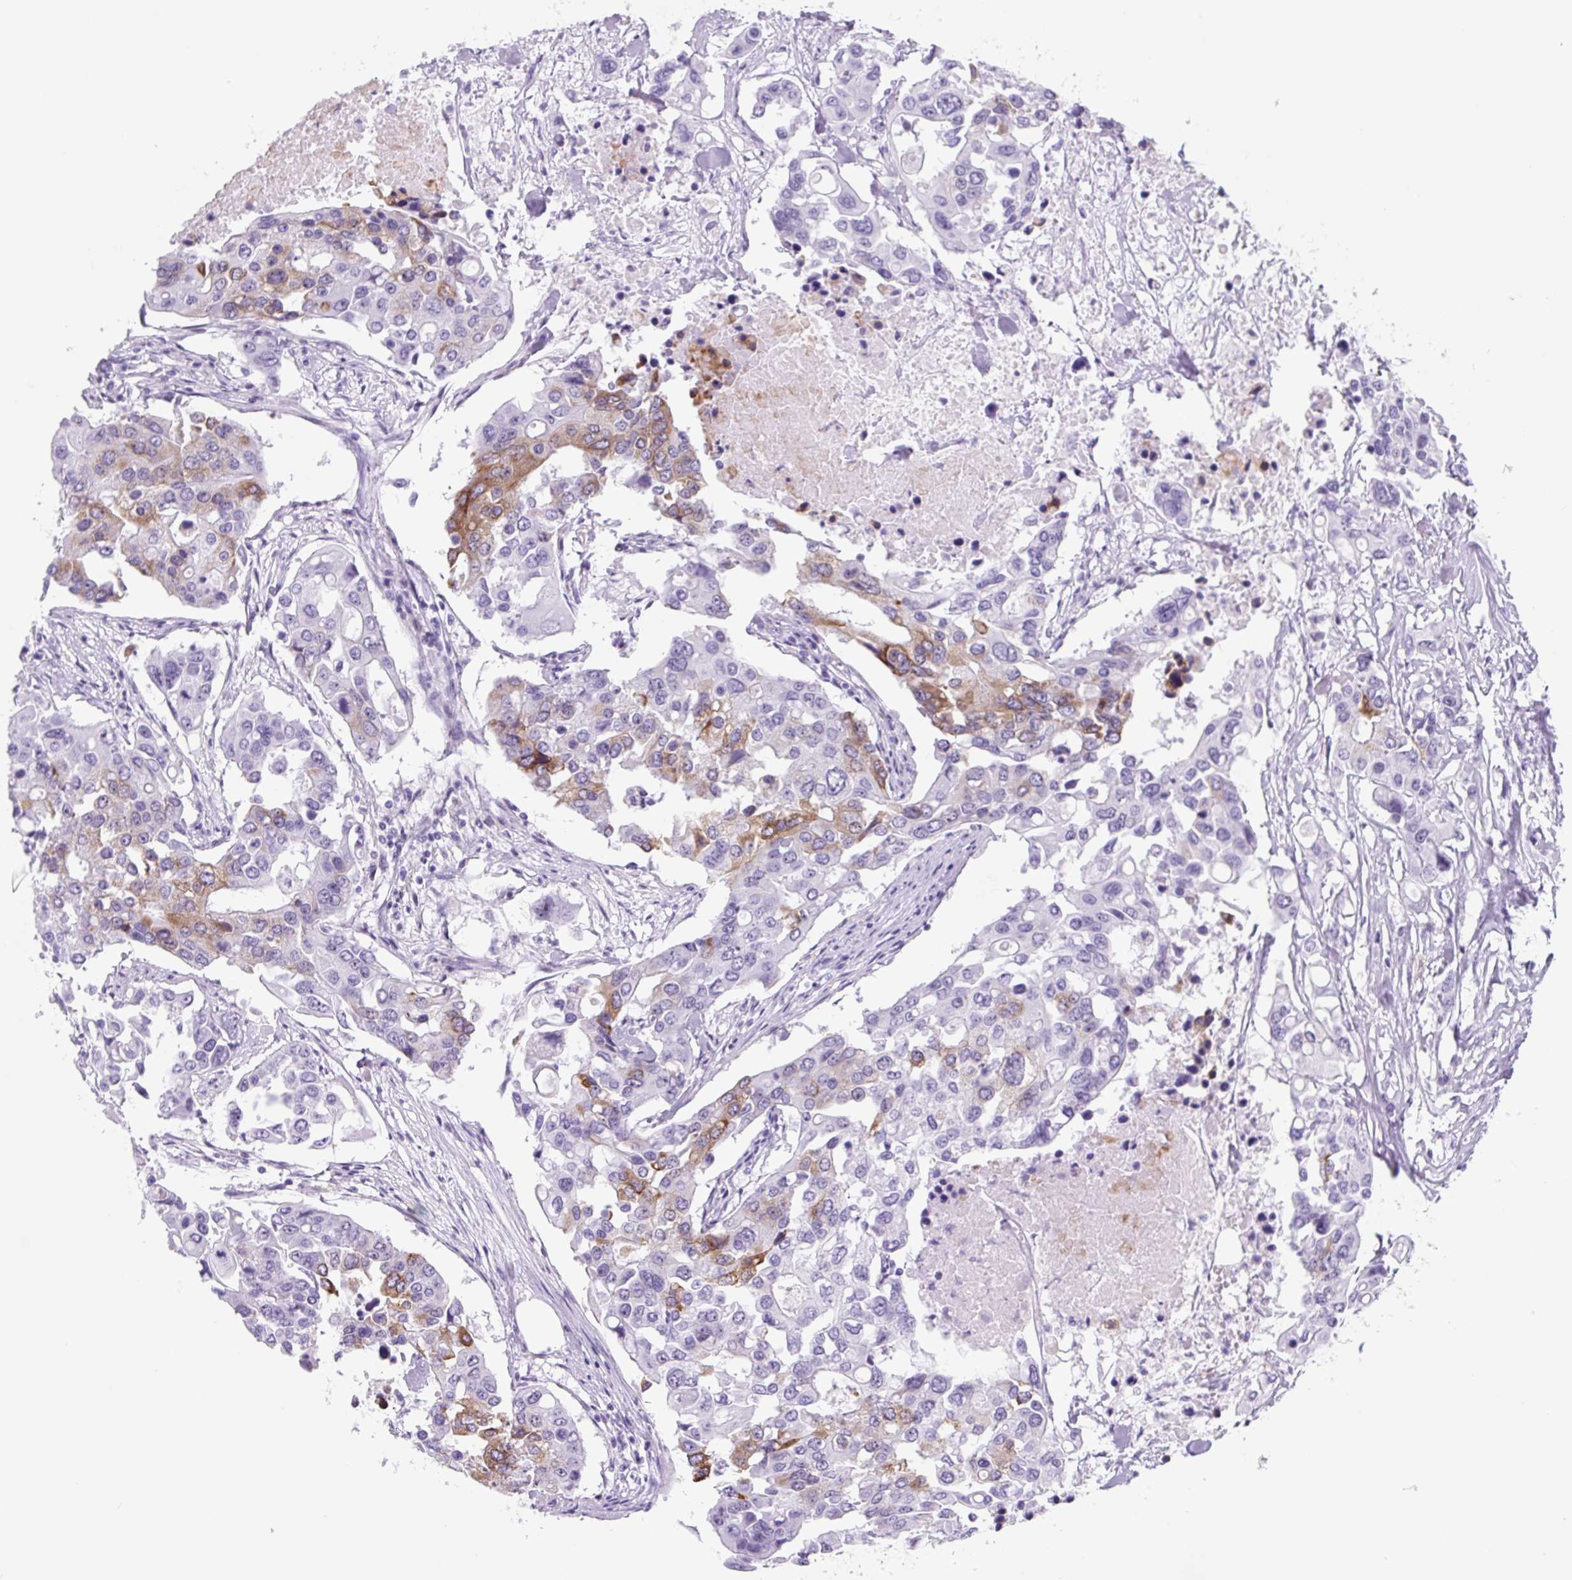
{"staining": {"intensity": "moderate", "quantity": "<25%", "location": "cytoplasmic/membranous"}, "tissue": "colorectal cancer", "cell_type": "Tumor cells", "image_type": "cancer", "snomed": [{"axis": "morphology", "description": "Adenocarcinoma, NOS"}, {"axis": "topography", "description": "Colon"}], "caption": "The immunohistochemical stain labels moderate cytoplasmic/membranous positivity in tumor cells of colorectal cancer (adenocarcinoma) tissue.", "gene": "TNFRSF8", "patient": {"sex": "male", "age": 77}}